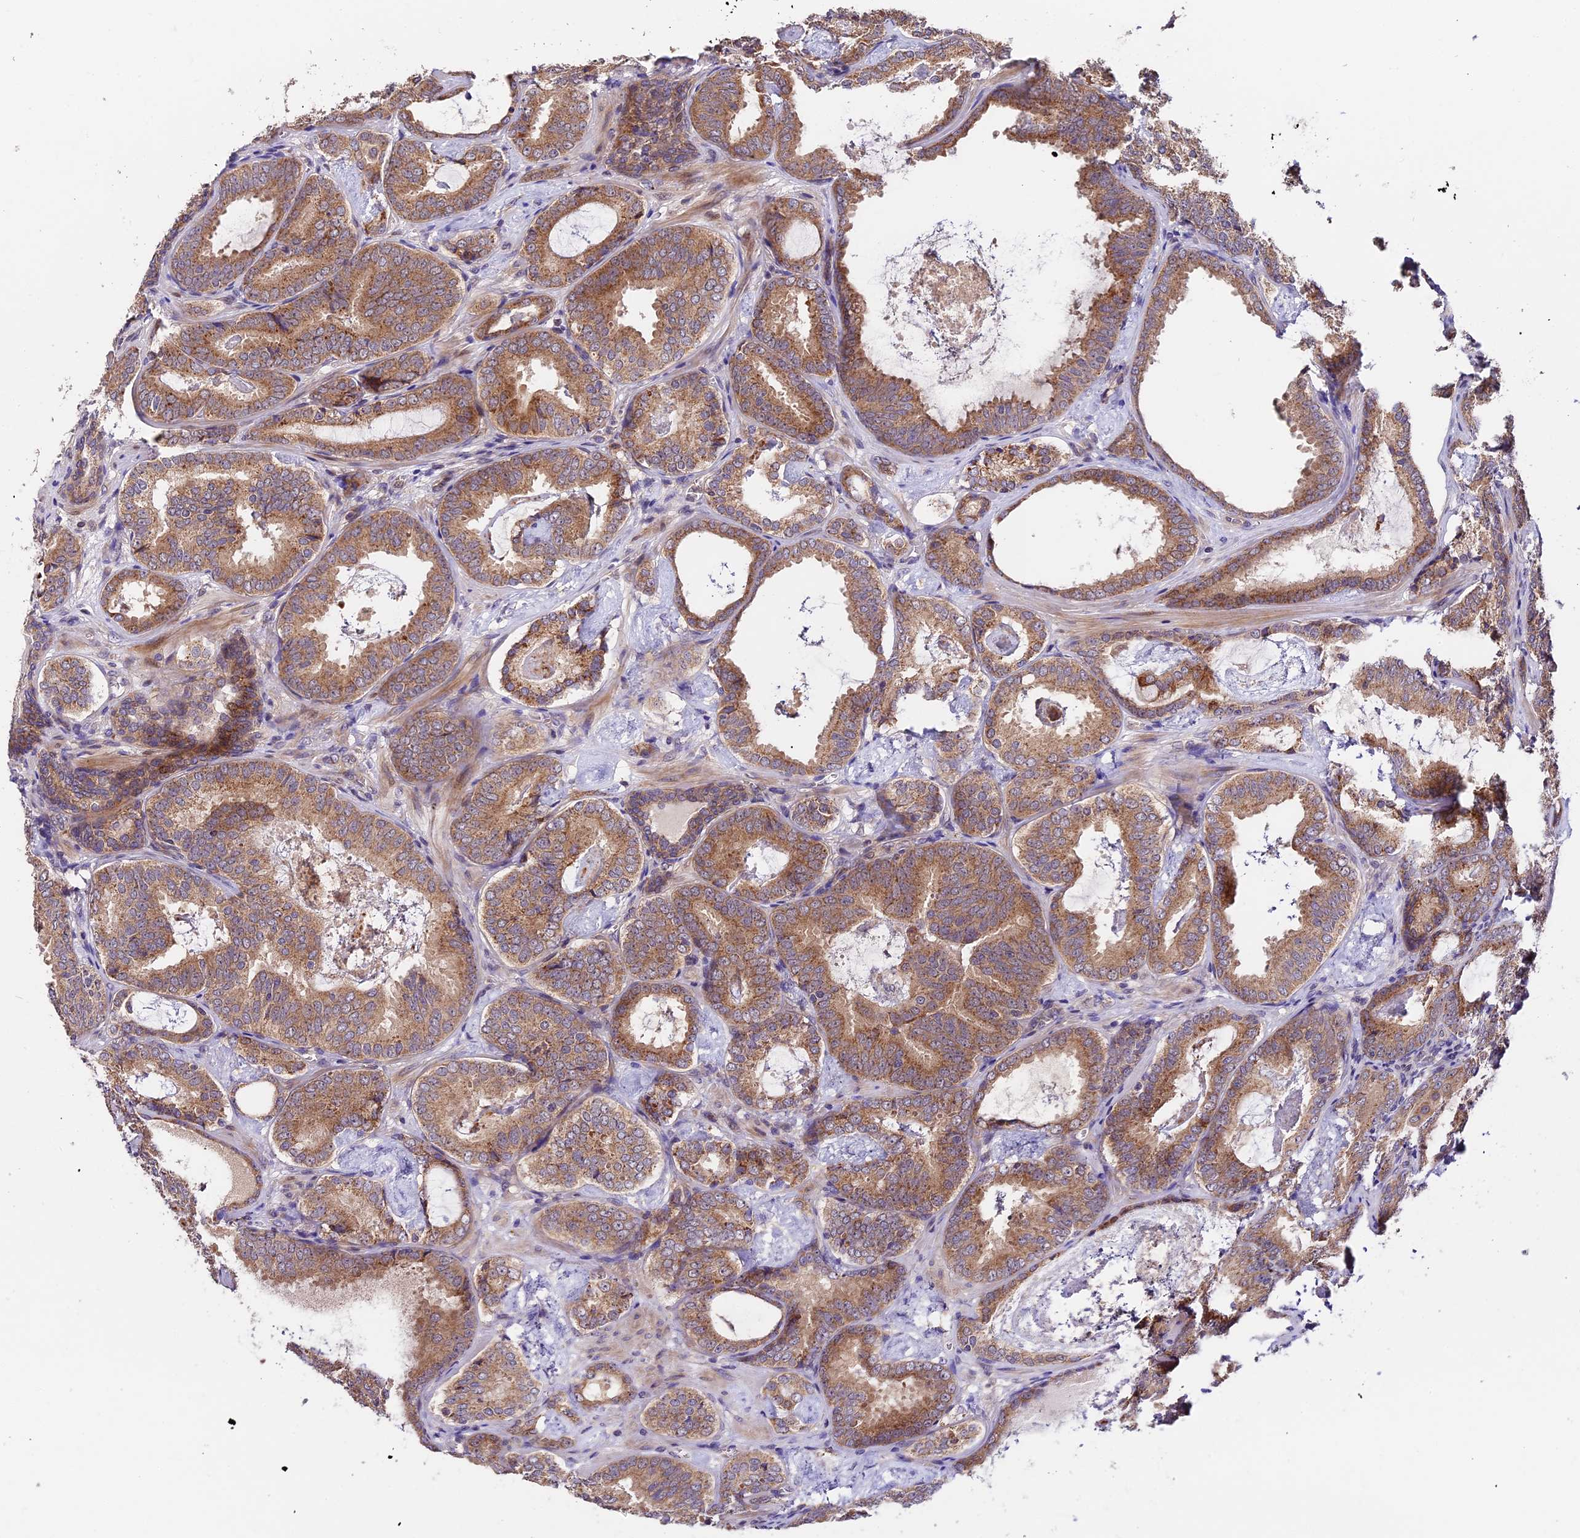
{"staining": {"intensity": "moderate", "quantity": ">75%", "location": "cytoplasmic/membranous"}, "tissue": "prostate cancer", "cell_type": "Tumor cells", "image_type": "cancer", "snomed": [{"axis": "morphology", "description": "Adenocarcinoma, Low grade"}, {"axis": "topography", "description": "Prostate"}], "caption": "Protein analysis of prostate cancer (adenocarcinoma (low-grade)) tissue shows moderate cytoplasmic/membranous expression in about >75% of tumor cells.", "gene": "TRMT1", "patient": {"sex": "male", "age": 60}}